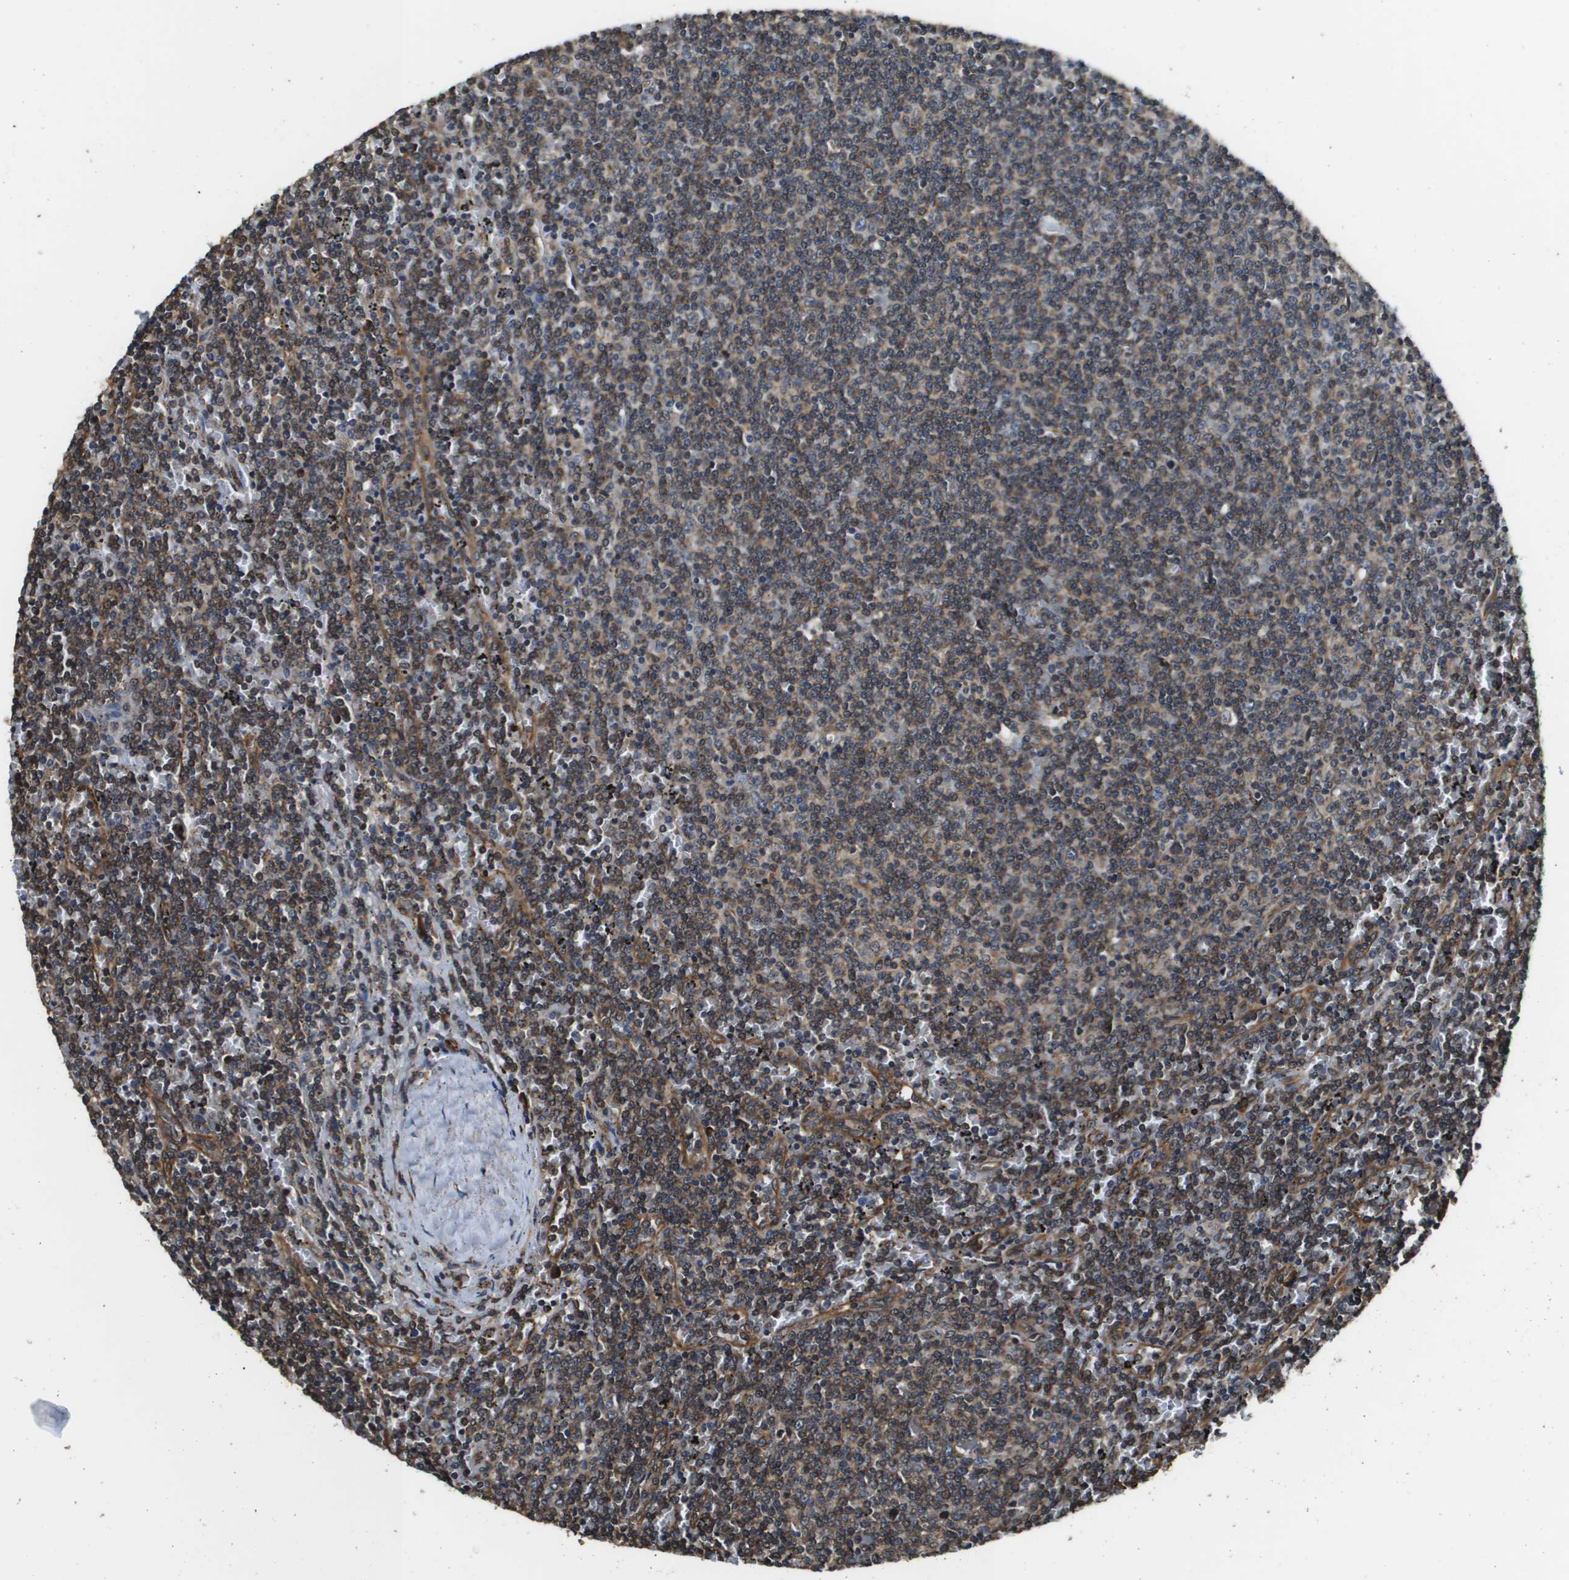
{"staining": {"intensity": "moderate", "quantity": "25%-75%", "location": "cytoplasmic/membranous"}, "tissue": "lymphoma", "cell_type": "Tumor cells", "image_type": "cancer", "snomed": [{"axis": "morphology", "description": "Malignant lymphoma, non-Hodgkin's type, Low grade"}, {"axis": "topography", "description": "Spleen"}], "caption": "Tumor cells show medium levels of moderate cytoplasmic/membranous staining in approximately 25%-75% of cells in low-grade malignant lymphoma, non-Hodgkin's type.", "gene": "SEC62", "patient": {"sex": "female", "age": 50}}